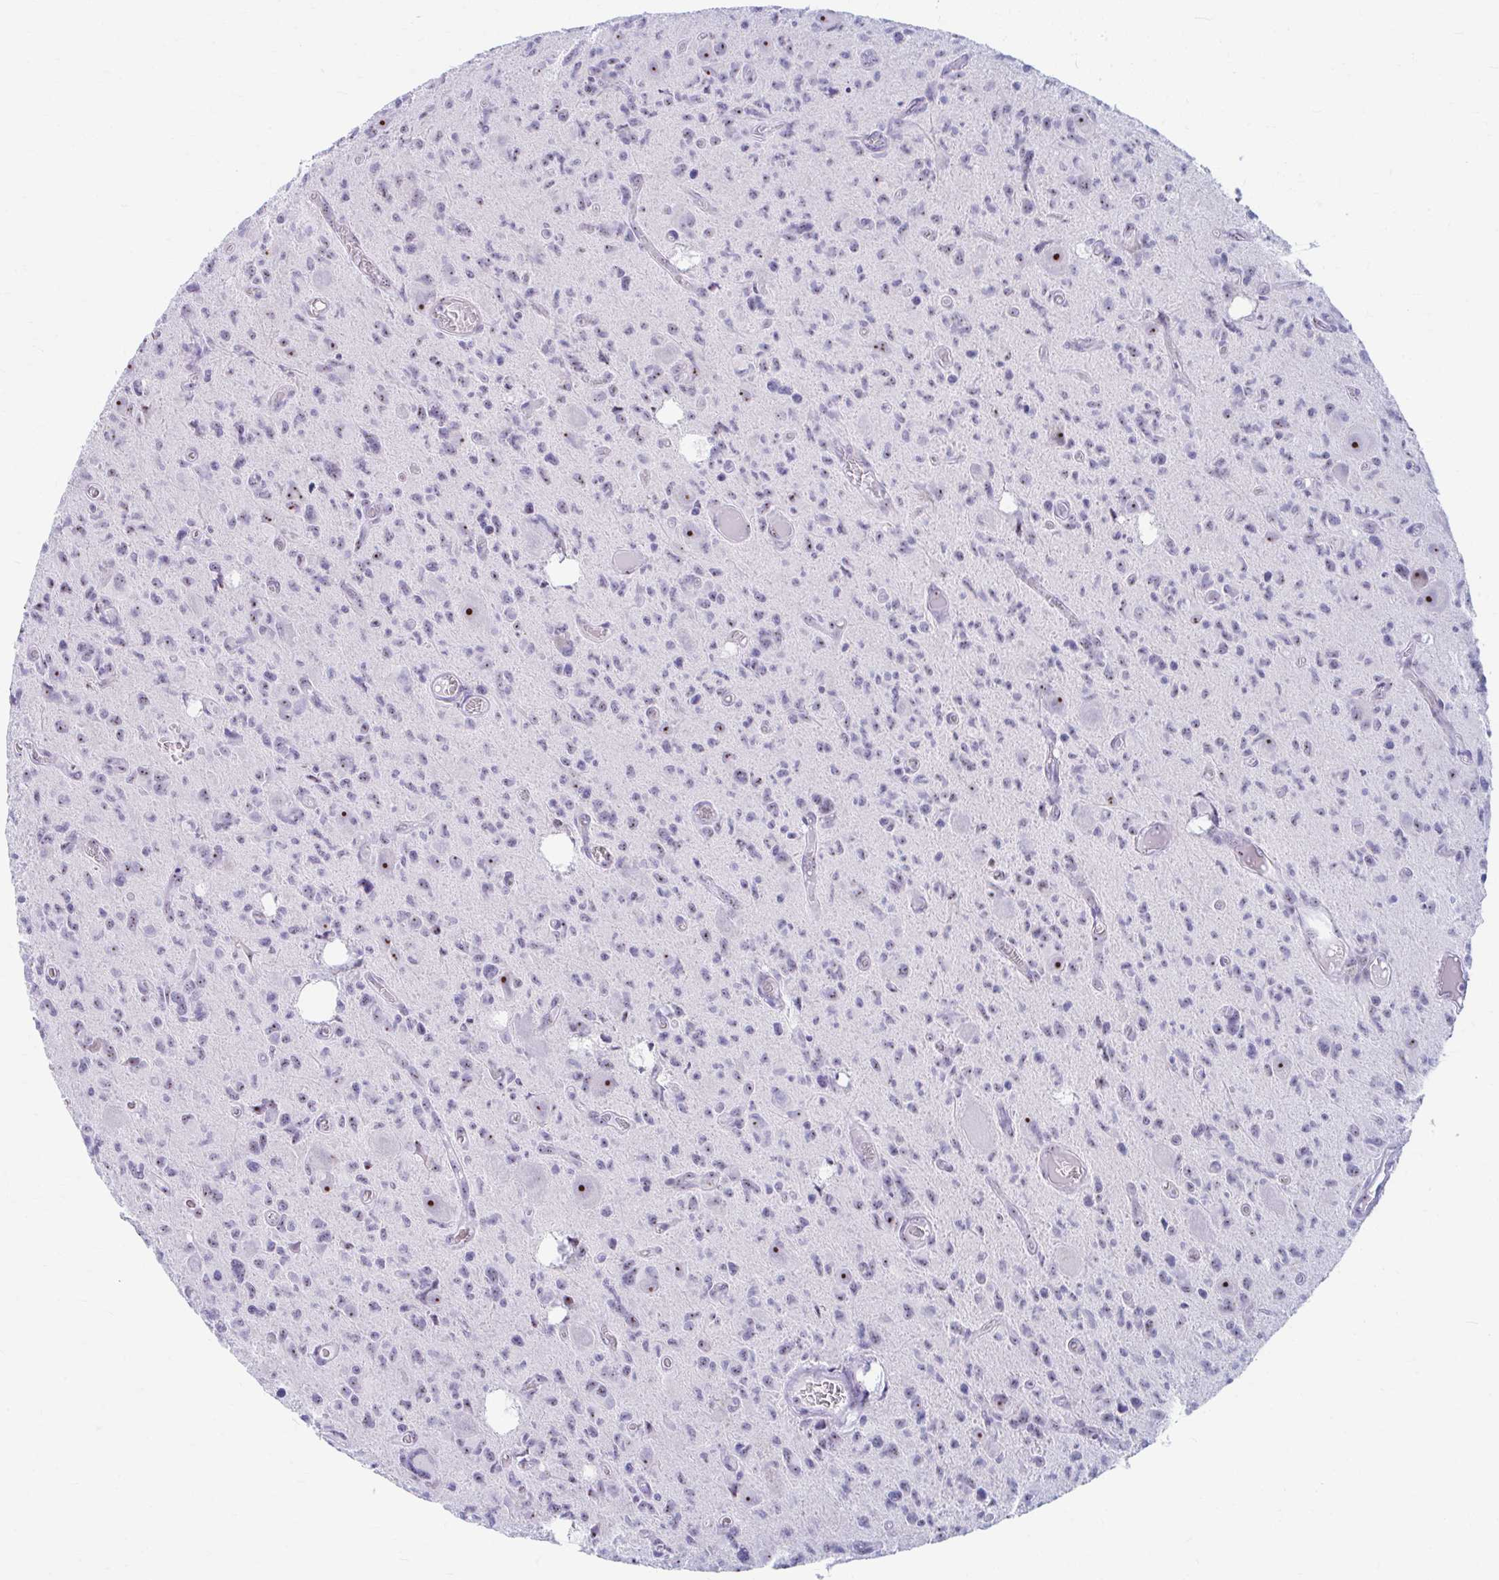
{"staining": {"intensity": "moderate", "quantity": "25%-75%", "location": "nuclear"}, "tissue": "glioma", "cell_type": "Tumor cells", "image_type": "cancer", "snomed": [{"axis": "morphology", "description": "Glioma, malignant, High grade"}, {"axis": "topography", "description": "Brain"}], "caption": "This micrograph demonstrates glioma stained with immunohistochemistry to label a protein in brown. The nuclear of tumor cells show moderate positivity for the protein. Nuclei are counter-stained blue.", "gene": "FTSJ3", "patient": {"sex": "male", "age": 76}}